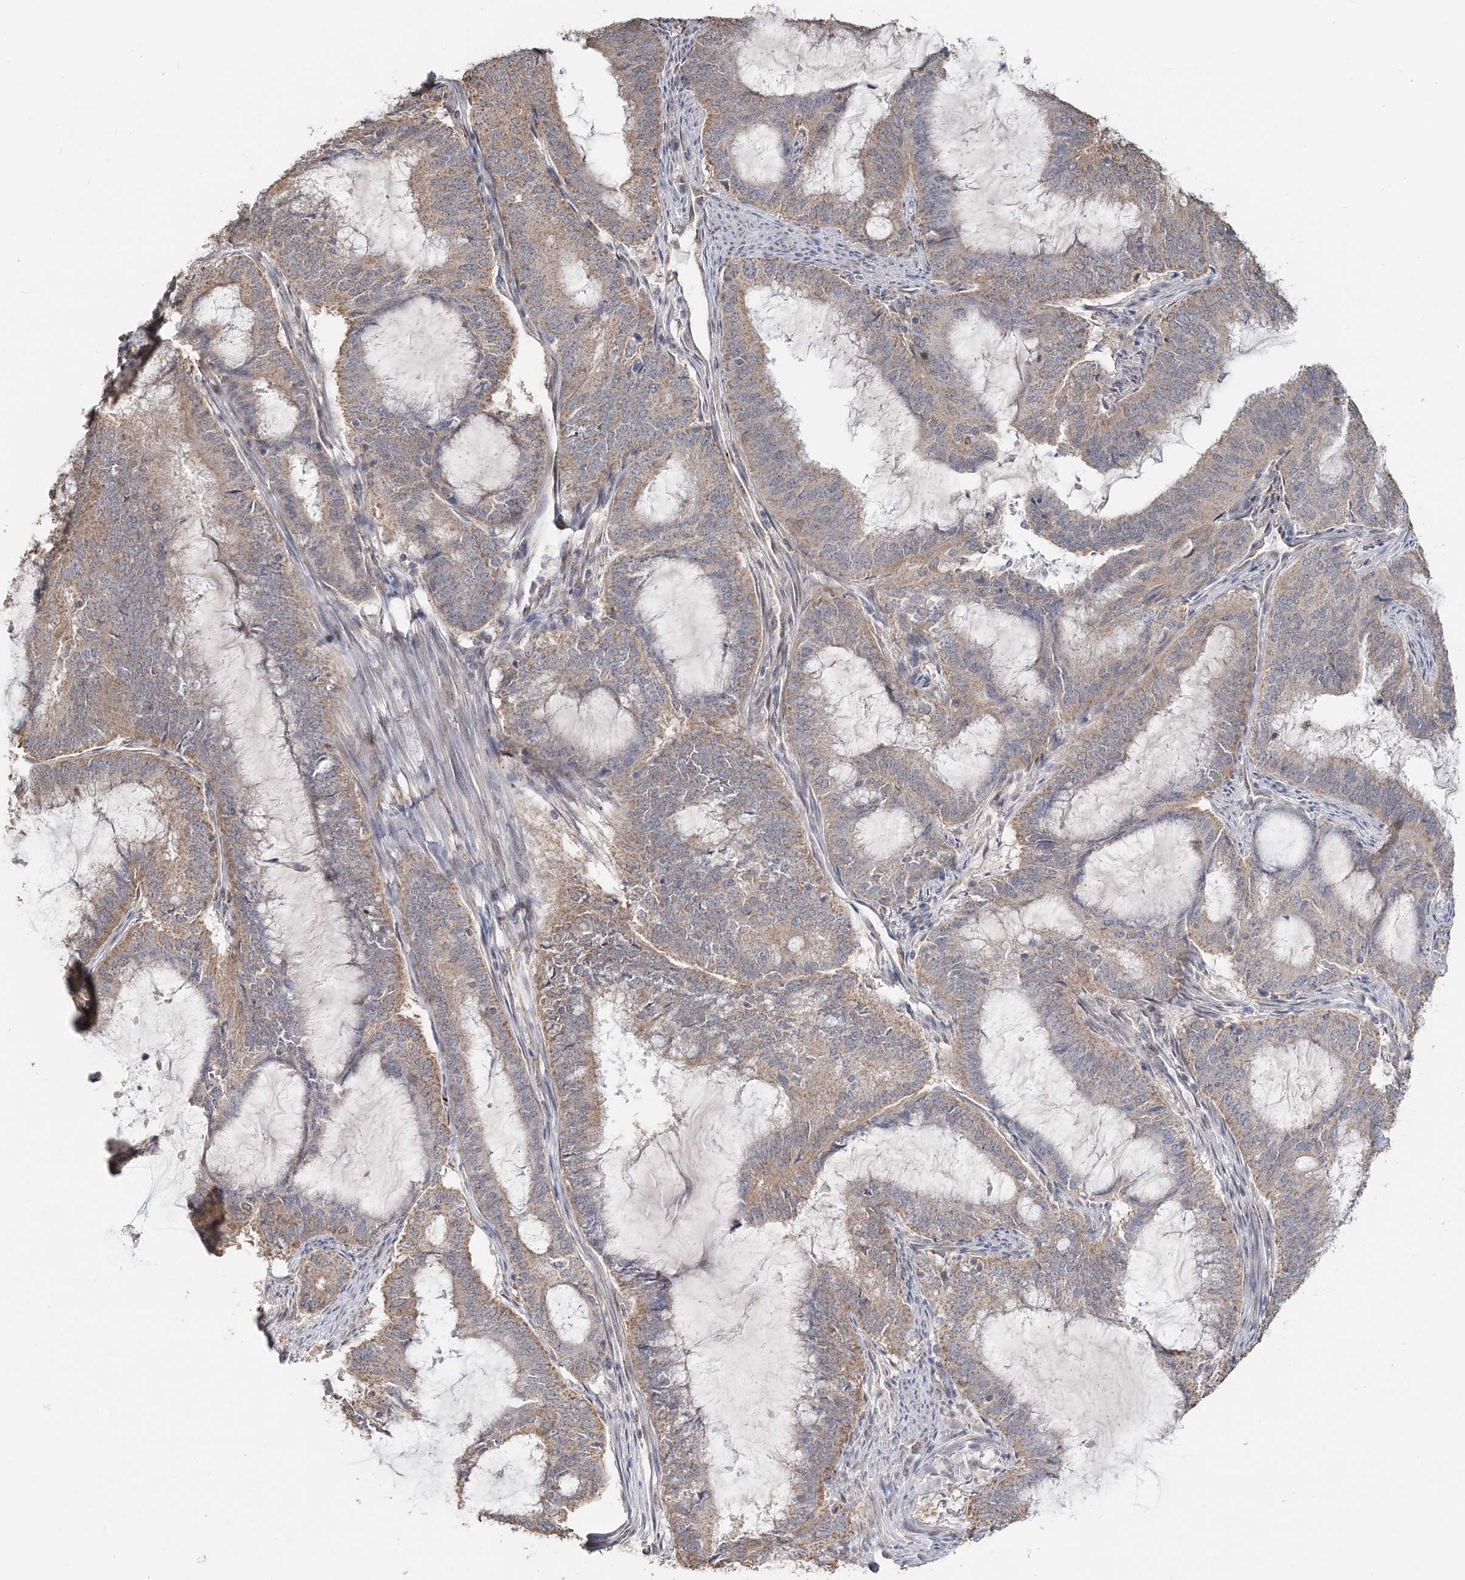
{"staining": {"intensity": "weak", "quantity": ">75%", "location": "cytoplasmic/membranous"}, "tissue": "endometrial cancer", "cell_type": "Tumor cells", "image_type": "cancer", "snomed": [{"axis": "morphology", "description": "Adenocarcinoma, NOS"}, {"axis": "topography", "description": "Endometrium"}], "caption": "Tumor cells exhibit weak cytoplasmic/membranous positivity in about >75% of cells in endometrial adenocarcinoma.", "gene": "FBXO38", "patient": {"sex": "female", "age": 51}}